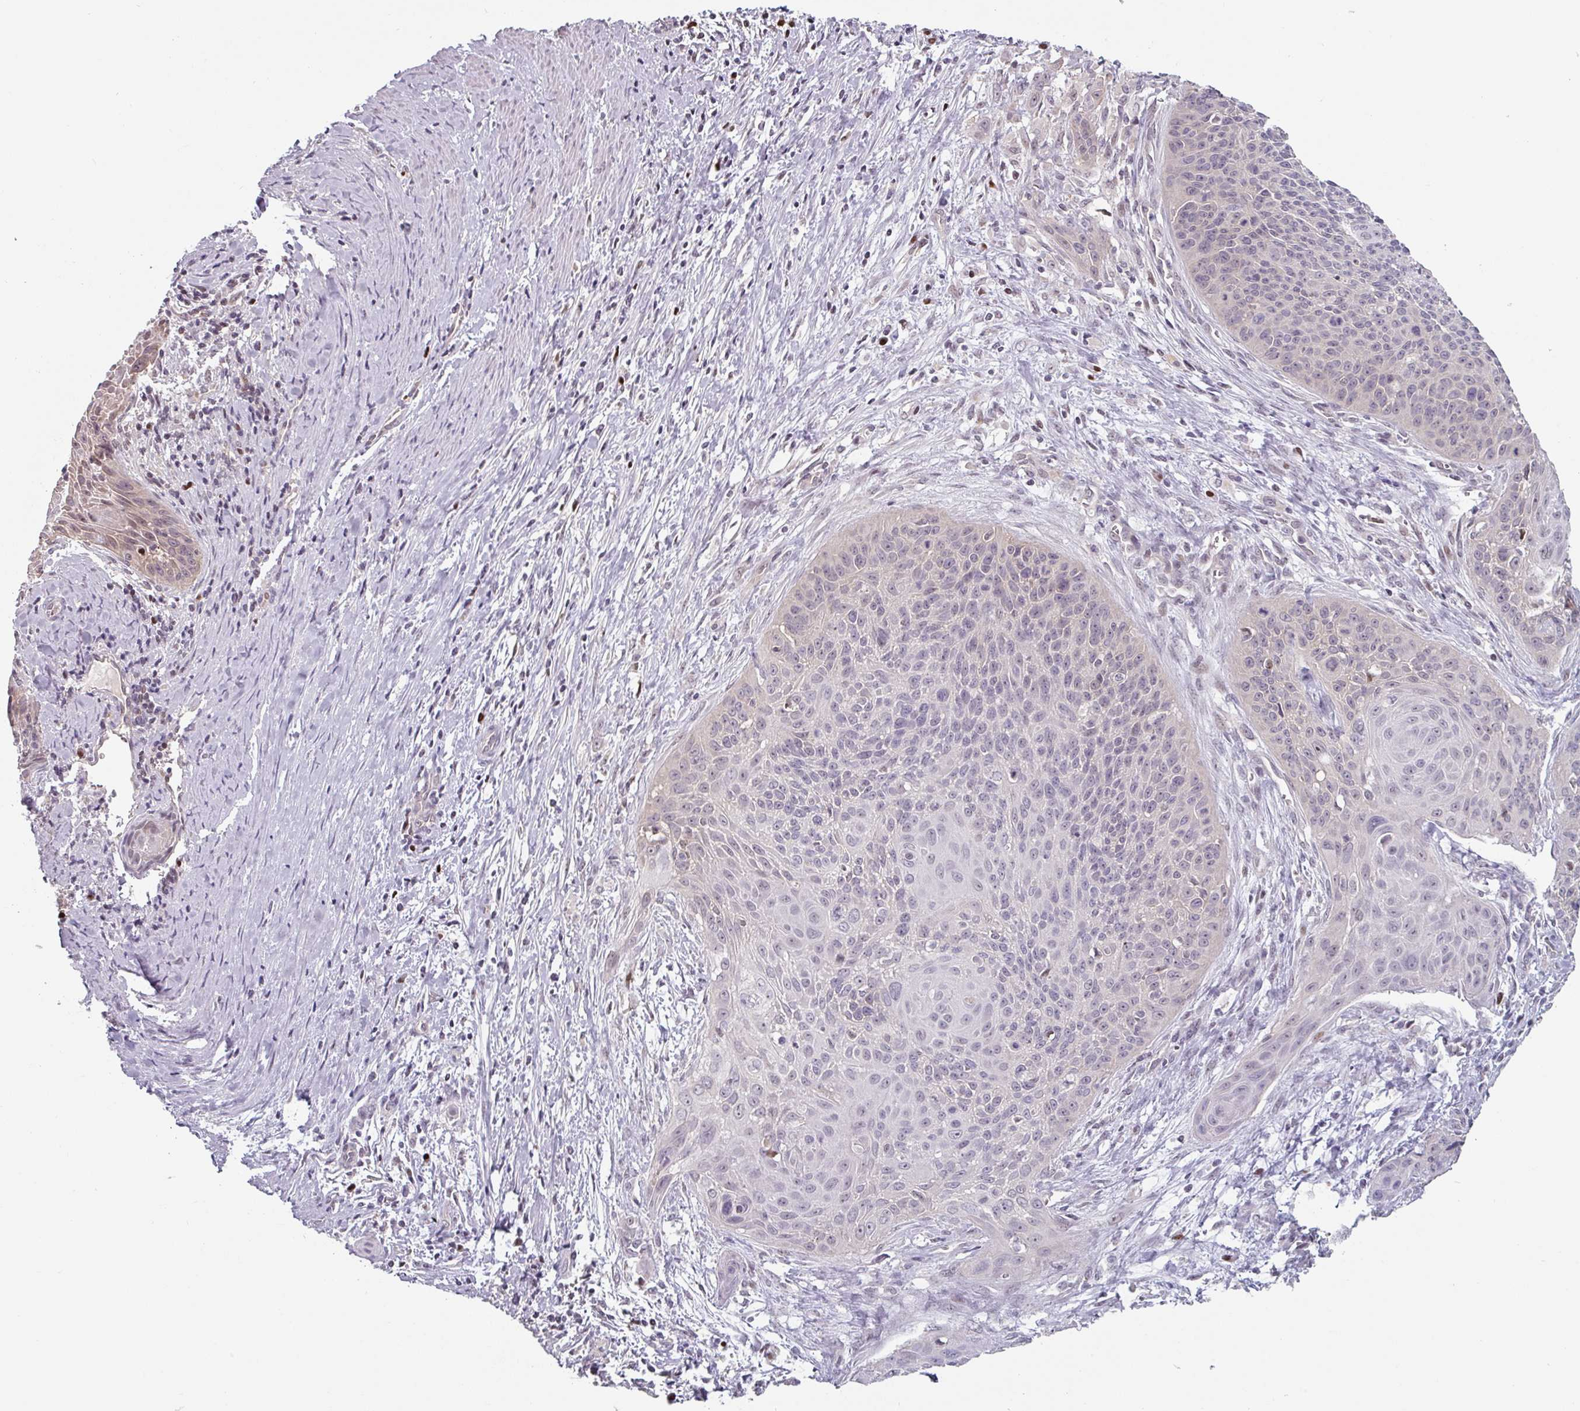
{"staining": {"intensity": "negative", "quantity": "none", "location": "none"}, "tissue": "cervical cancer", "cell_type": "Tumor cells", "image_type": "cancer", "snomed": [{"axis": "morphology", "description": "Squamous cell carcinoma, NOS"}, {"axis": "topography", "description": "Cervix"}], "caption": "Protein analysis of cervical cancer exhibits no significant staining in tumor cells.", "gene": "ZBTB6", "patient": {"sex": "female", "age": 55}}